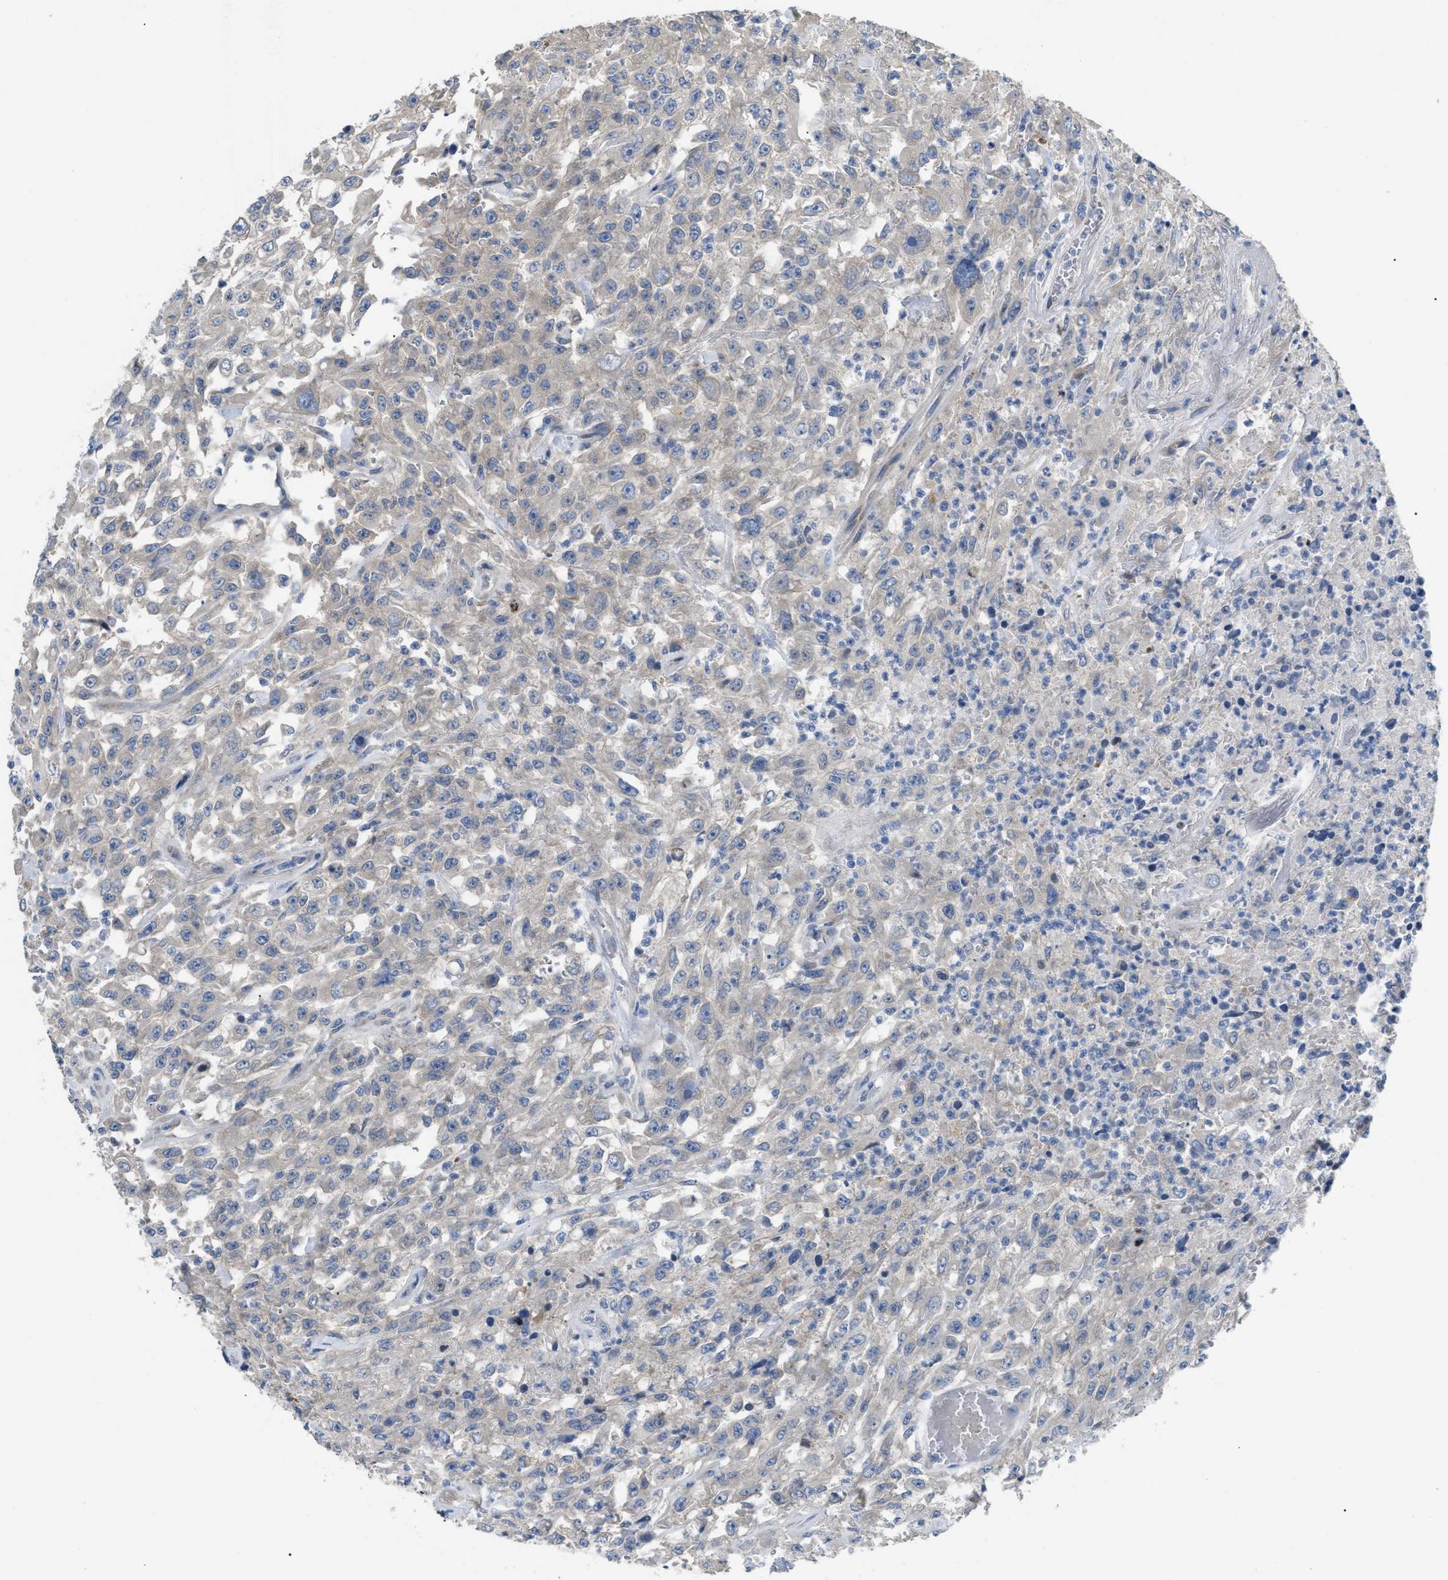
{"staining": {"intensity": "negative", "quantity": "none", "location": "none"}, "tissue": "urothelial cancer", "cell_type": "Tumor cells", "image_type": "cancer", "snomed": [{"axis": "morphology", "description": "Urothelial carcinoma, High grade"}, {"axis": "topography", "description": "Urinary bladder"}], "caption": "The immunohistochemistry photomicrograph has no significant expression in tumor cells of high-grade urothelial carcinoma tissue.", "gene": "DHX58", "patient": {"sex": "male", "age": 46}}